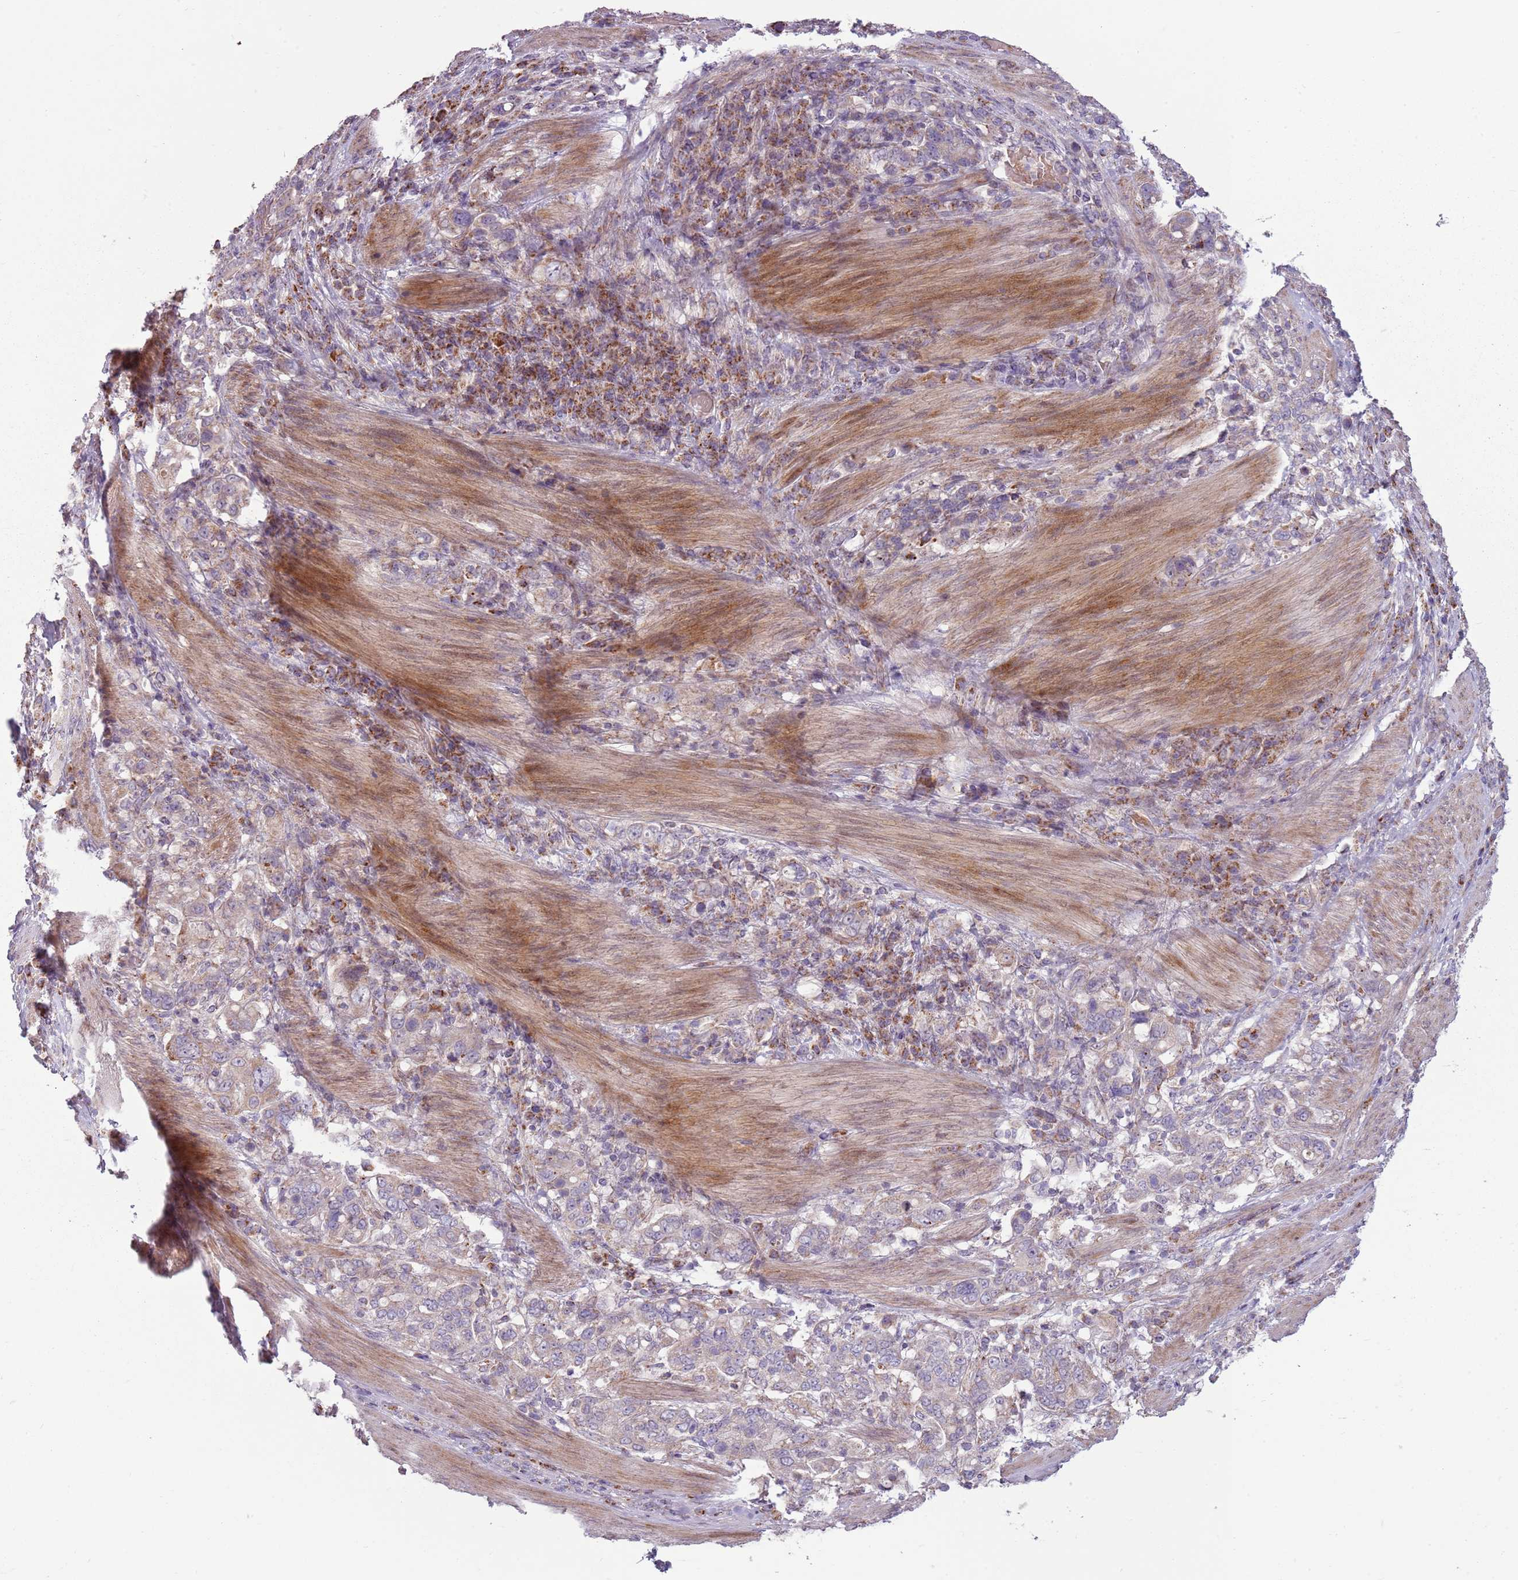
{"staining": {"intensity": "moderate", "quantity": "<25%", "location": "cytoplasmic/membranous"}, "tissue": "stomach cancer", "cell_type": "Tumor cells", "image_type": "cancer", "snomed": [{"axis": "morphology", "description": "Adenocarcinoma, NOS"}, {"axis": "topography", "description": "Stomach, upper"}, {"axis": "topography", "description": "Stomach"}], "caption": "The micrograph shows a brown stain indicating the presence of a protein in the cytoplasmic/membranous of tumor cells in stomach adenocarcinoma.", "gene": "ZNF530", "patient": {"sex": "male", "age": 62}}